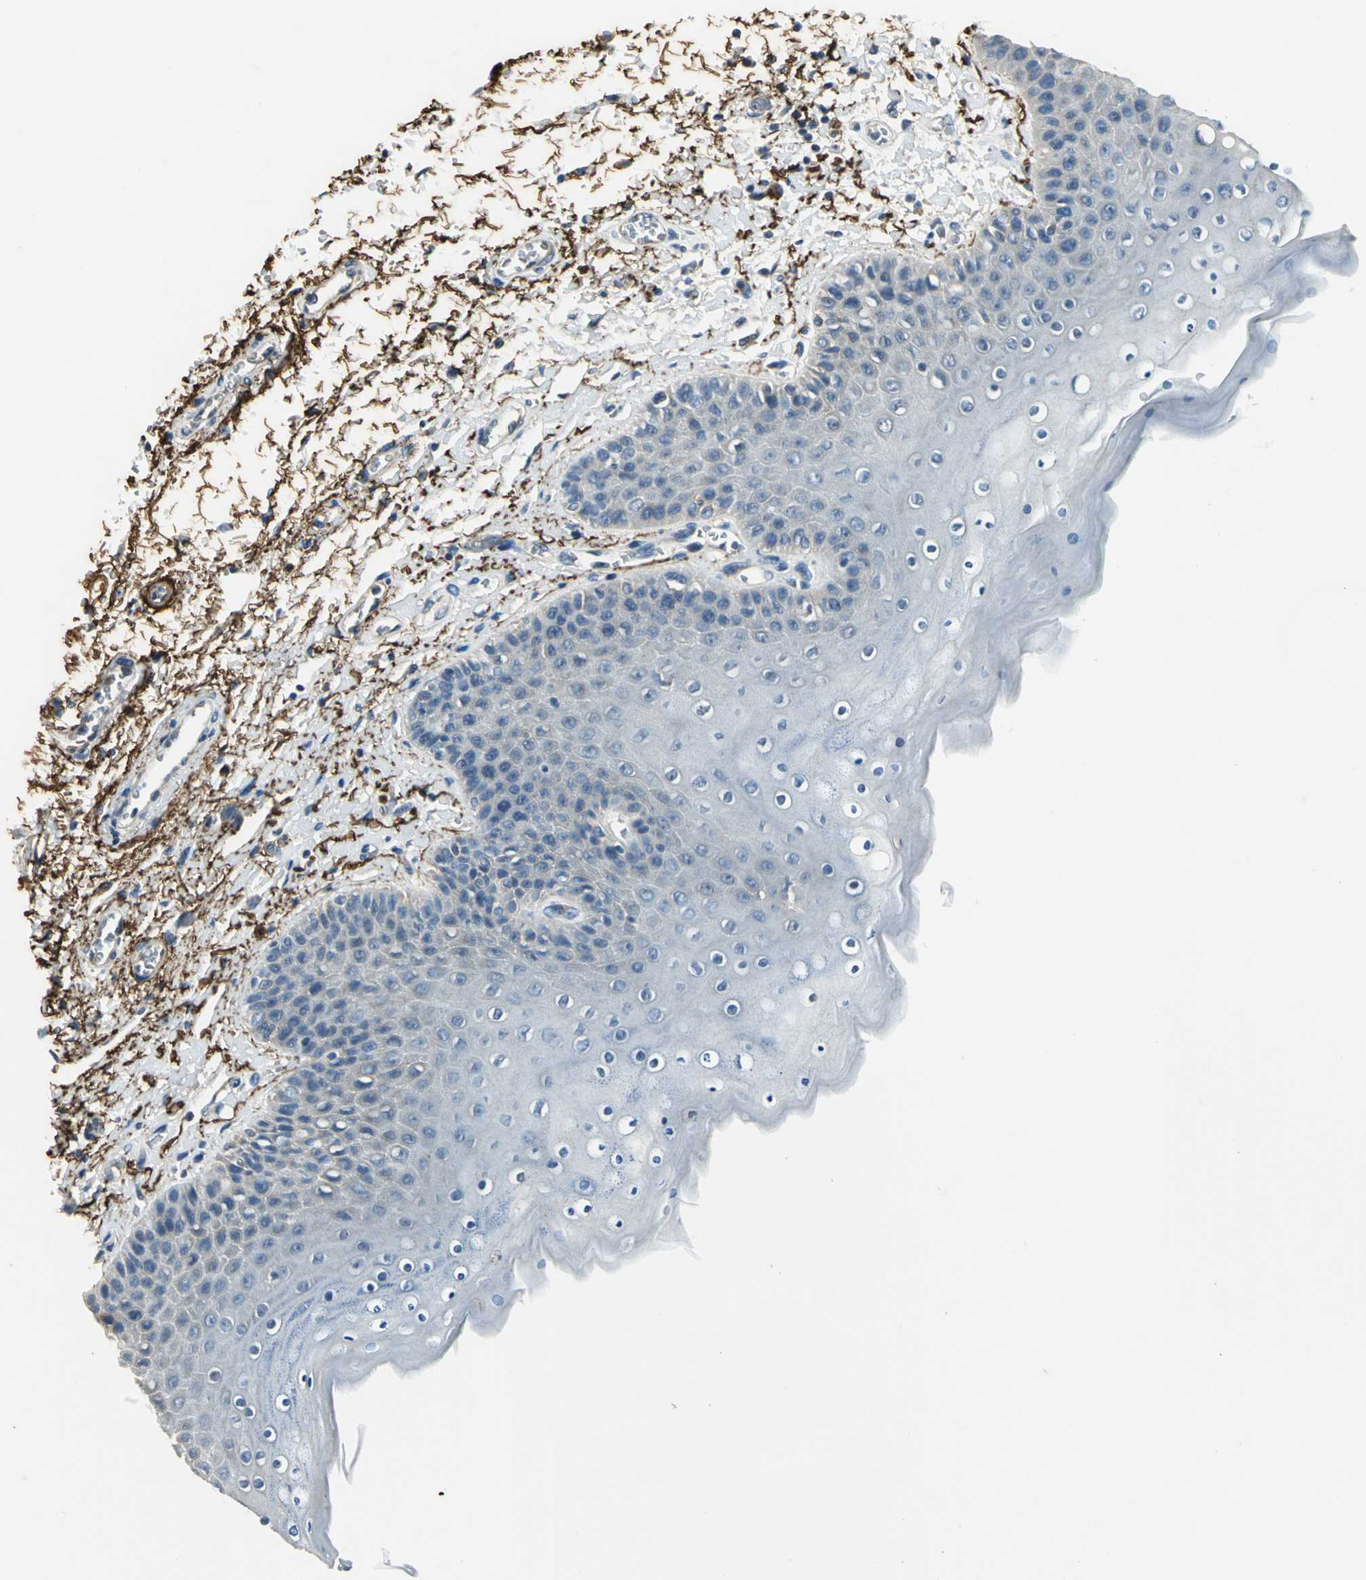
{"staining": {"intensity": "negative", "quantity": "none", "location": "none"}, "tissue": "skin", "cell_type": "Epidermal cells", "image_type": "normal", "snomed": [{"axis": "morphology", "description": "Normal tissue, NOS"}, {"axis": "topography", "description": "Anal"}], "caption": "Skin was stained to show a protein in brown. There is no significant positivity in epidermal cells. (DAB IHC, high magnification).", "gene": "SLC16A7", "patient": {"sex": "female", "age": 46}}